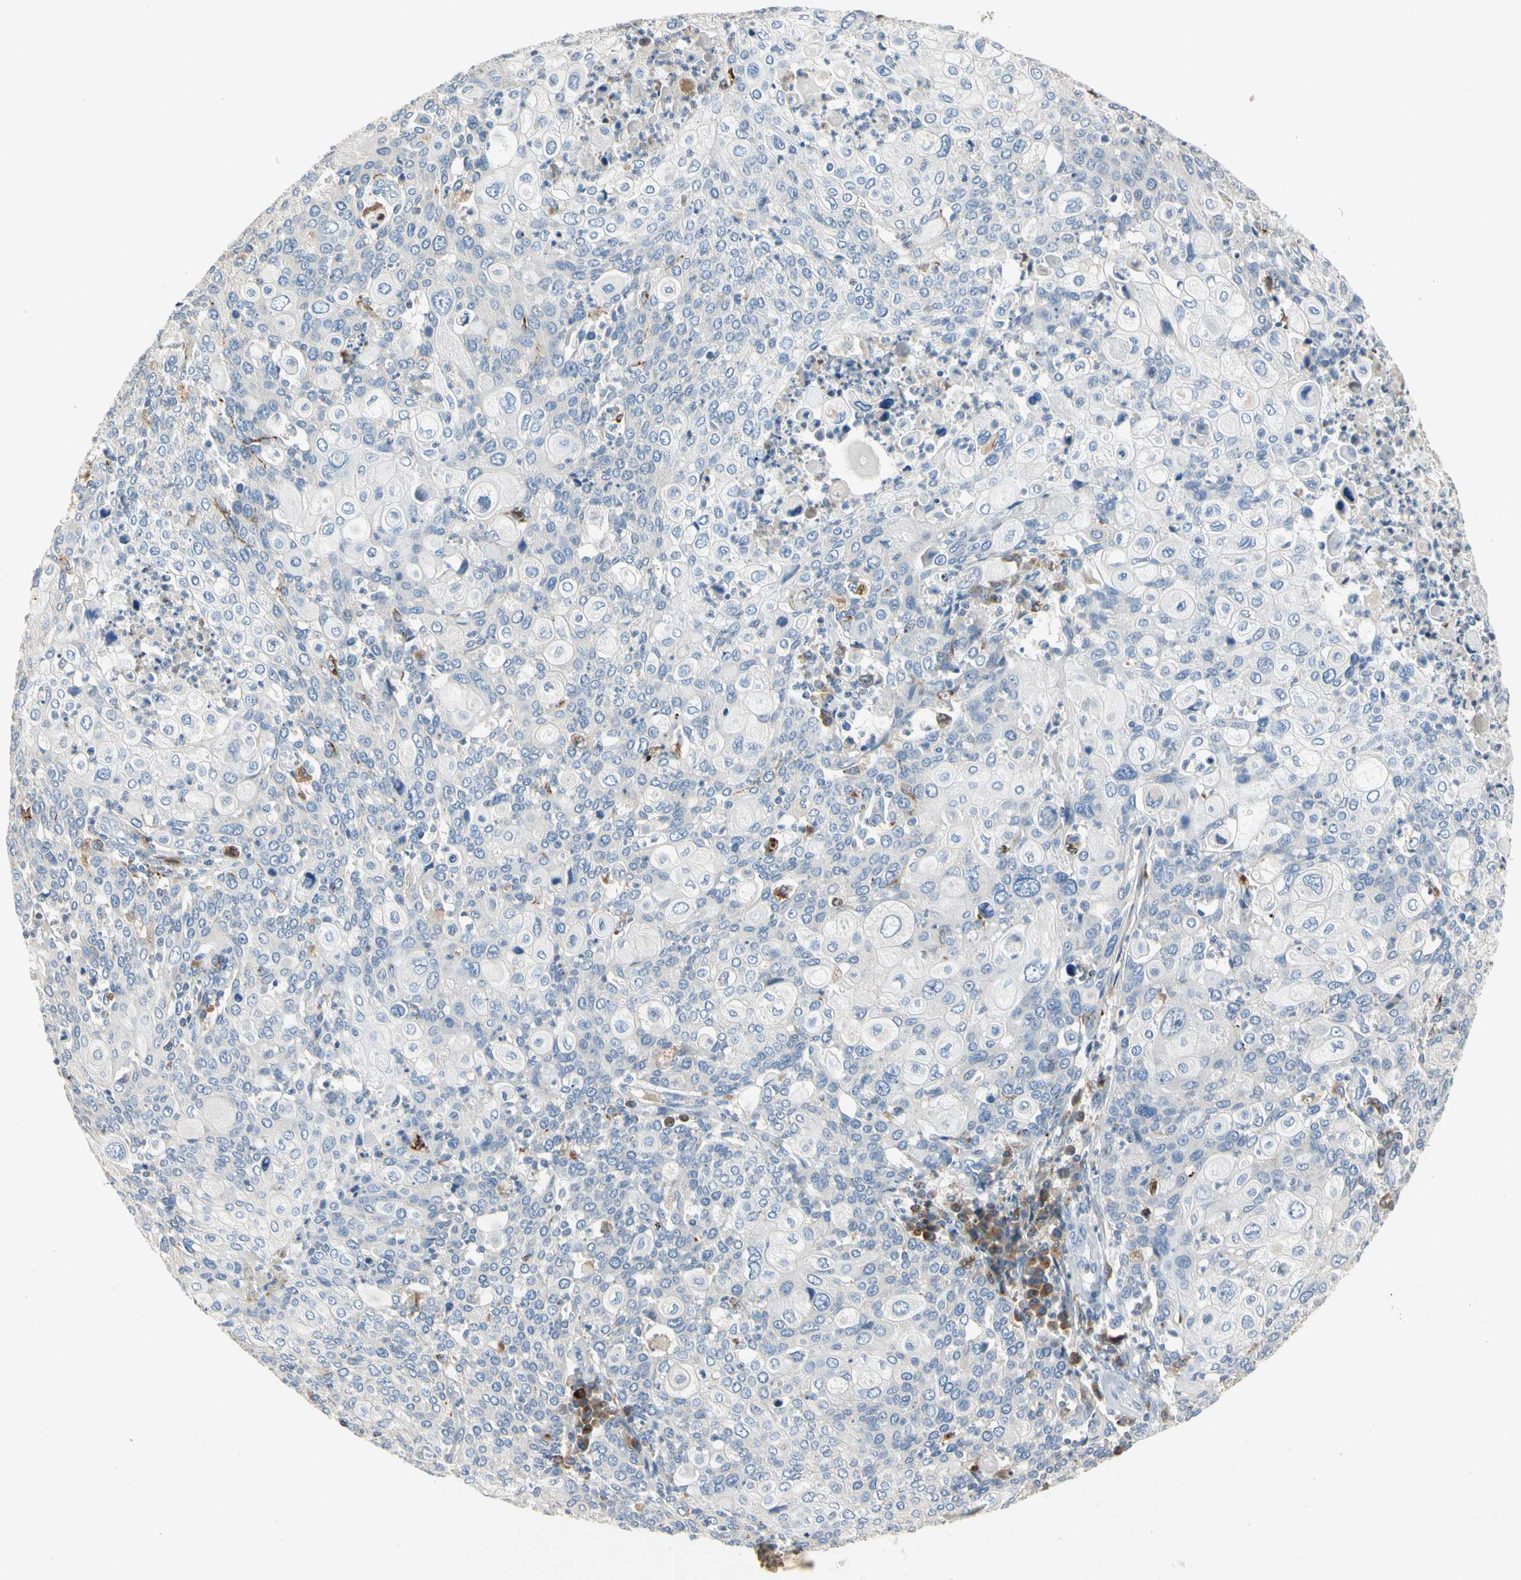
{"staining": {"intensity": "negative", "quantity": "none", "location": "none"}, "tissue": "cervical cancer", "cell_type": "Tumor cells", "image_type": "cancer", "snomed": [{"axis": "morphology", "description": "Squamous cell carcinoma, NOS"}, {"axis": "topography", "description": "Cervix"}], "caption": "The micrograph exhibits no significant expression in tumor cells of cervical cancer. Nuclei are stained in blue.", "gene": "ADA2", "patient": {"sex": "female", "age": 40}}